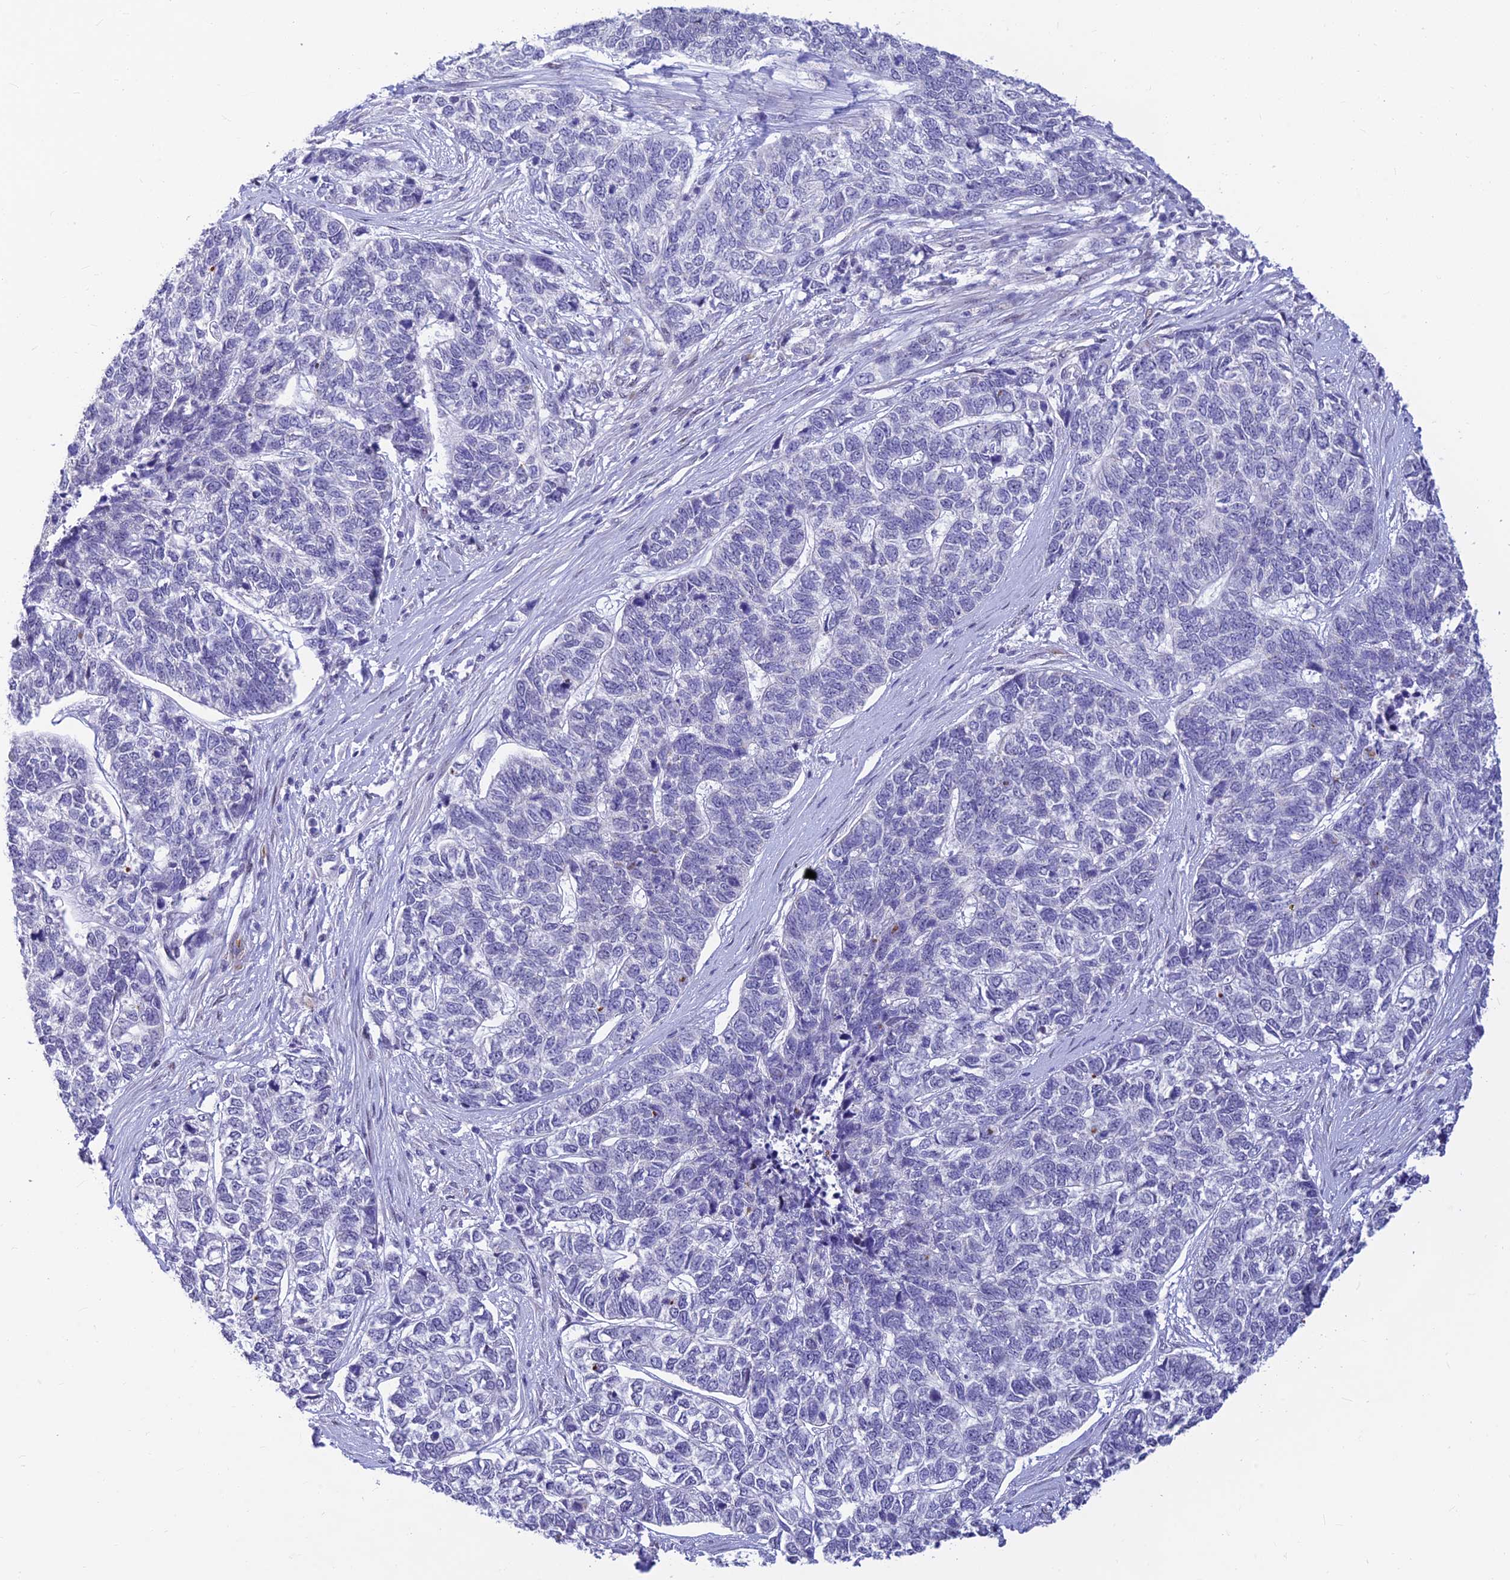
{"staining": {"intensity": "negative", "quantity": "none", "location": "none"}, "tissue": "skin cancer", "cell_type": "Tumor cells", "image_type": "cancer", "snomed": [{"axis": "morphology", "description": "Basal cell carcinoma"}, {"axis": "topography", "description": "Skin"}], "caption": "Skin cancer (basal cell carcinoma) was stained to show a protein in brown. There is no significant positivity in tumor cells.", "gene": "INKA1", "patient": {"sex": "female", "age": 65}}